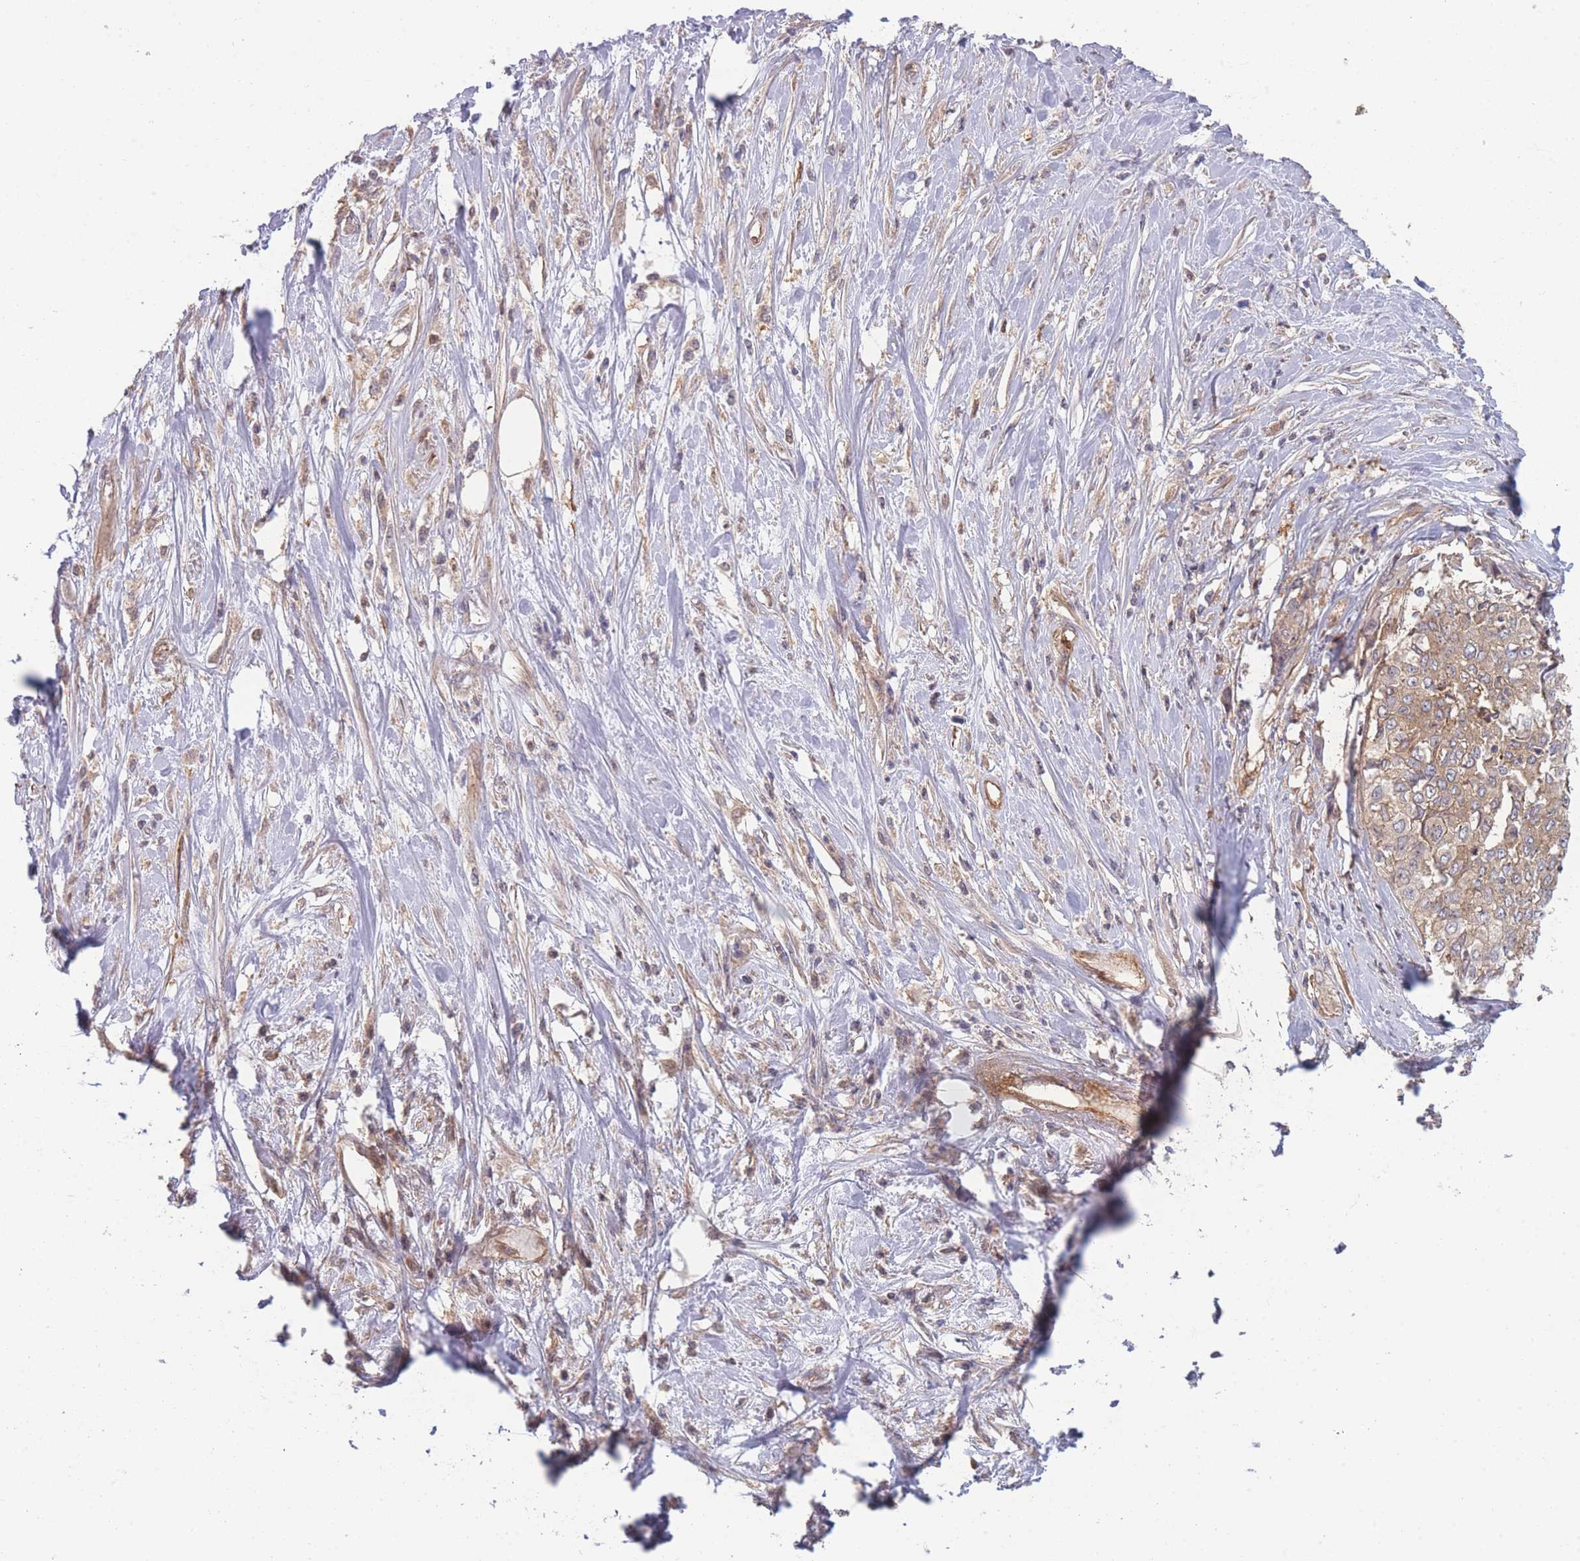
{"staining": {"intensity": "weak", "quantity": ">75%", "location": "cytoplasmic/membranous"}, "tissue": "cervical cancer", "cell_type": "Tumor cells", "image_type": "cancer", "snomed": [{"axis": "morphology", "description": "Squamous cell carcinoma, NOS"}, {"axis": "topography", "description": "Cervix"}], "caption": "A low amount of weak cytoplasmic/membranous expression is seen in about >75% of tumor cells in cervical squamous cell carcinoma tissue. The protein is stained brown, and the nuclei are stained in blue (DAB (3,3'-diaminobenzidine) IHC with brightfield microscopy, high magnification).", "gene": "STEAP3", "patient": {"sex": "female", "age": 31}}